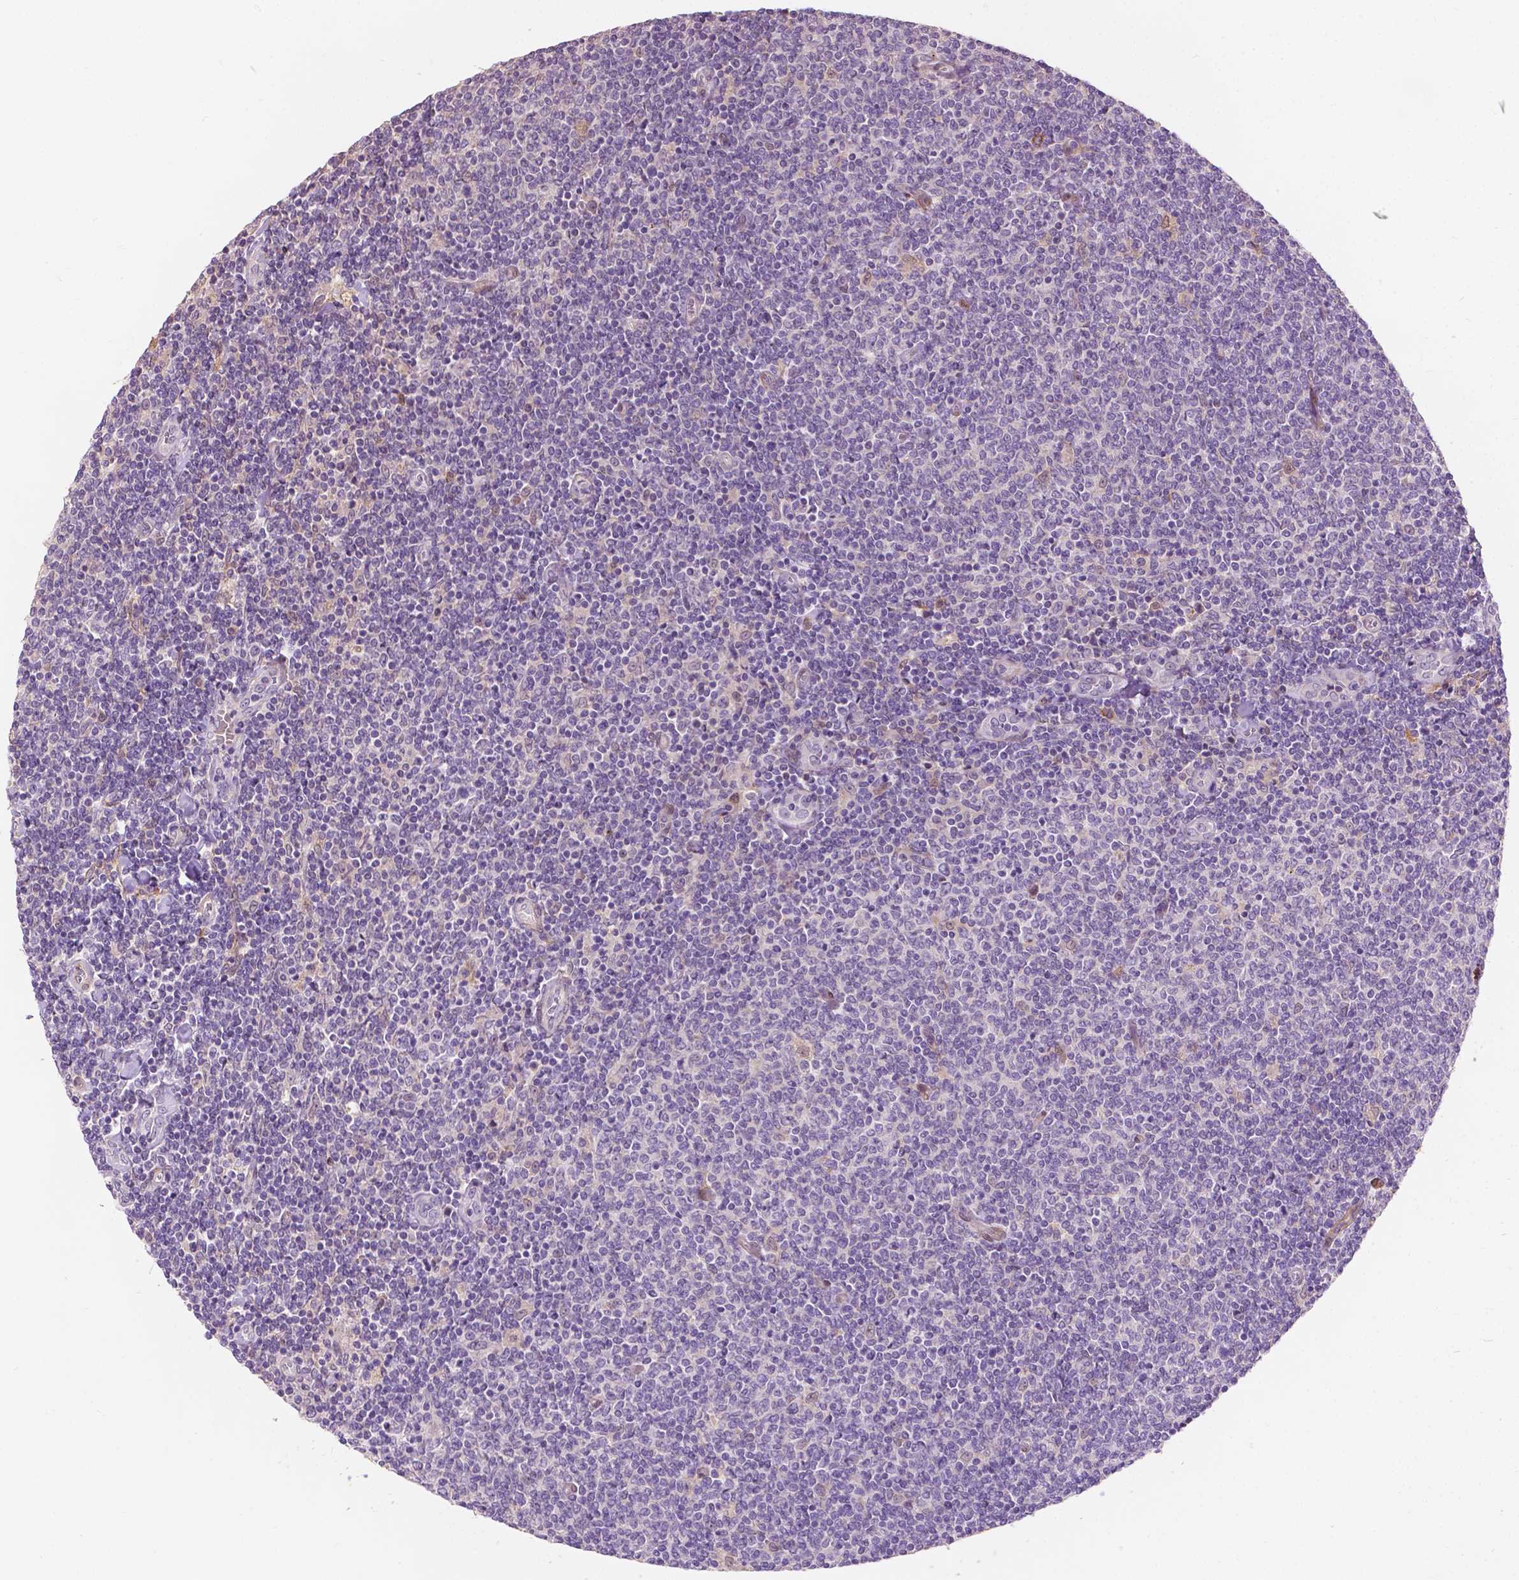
{"staining": {"intensity": "negative", "quantity": "none", "location": "none"}, "tissue": "lymphoma", "cell_type": "Tumor cells", "image_type": "cancer", "snomed": [{"axis": "morphology", "description": "Malignant lymphoma, non-Hodgkin's type, Low grade"}, {"axis": "topography", "description": "Lymph node"}], "caption": "Low-grade malignant lymphoma, non-Hodgkin's type was stained to show a protein in brown. There is no significant expression in tumor cells.", "gene": "GPR37", "patient": {"sex": "male", "age": 52}}